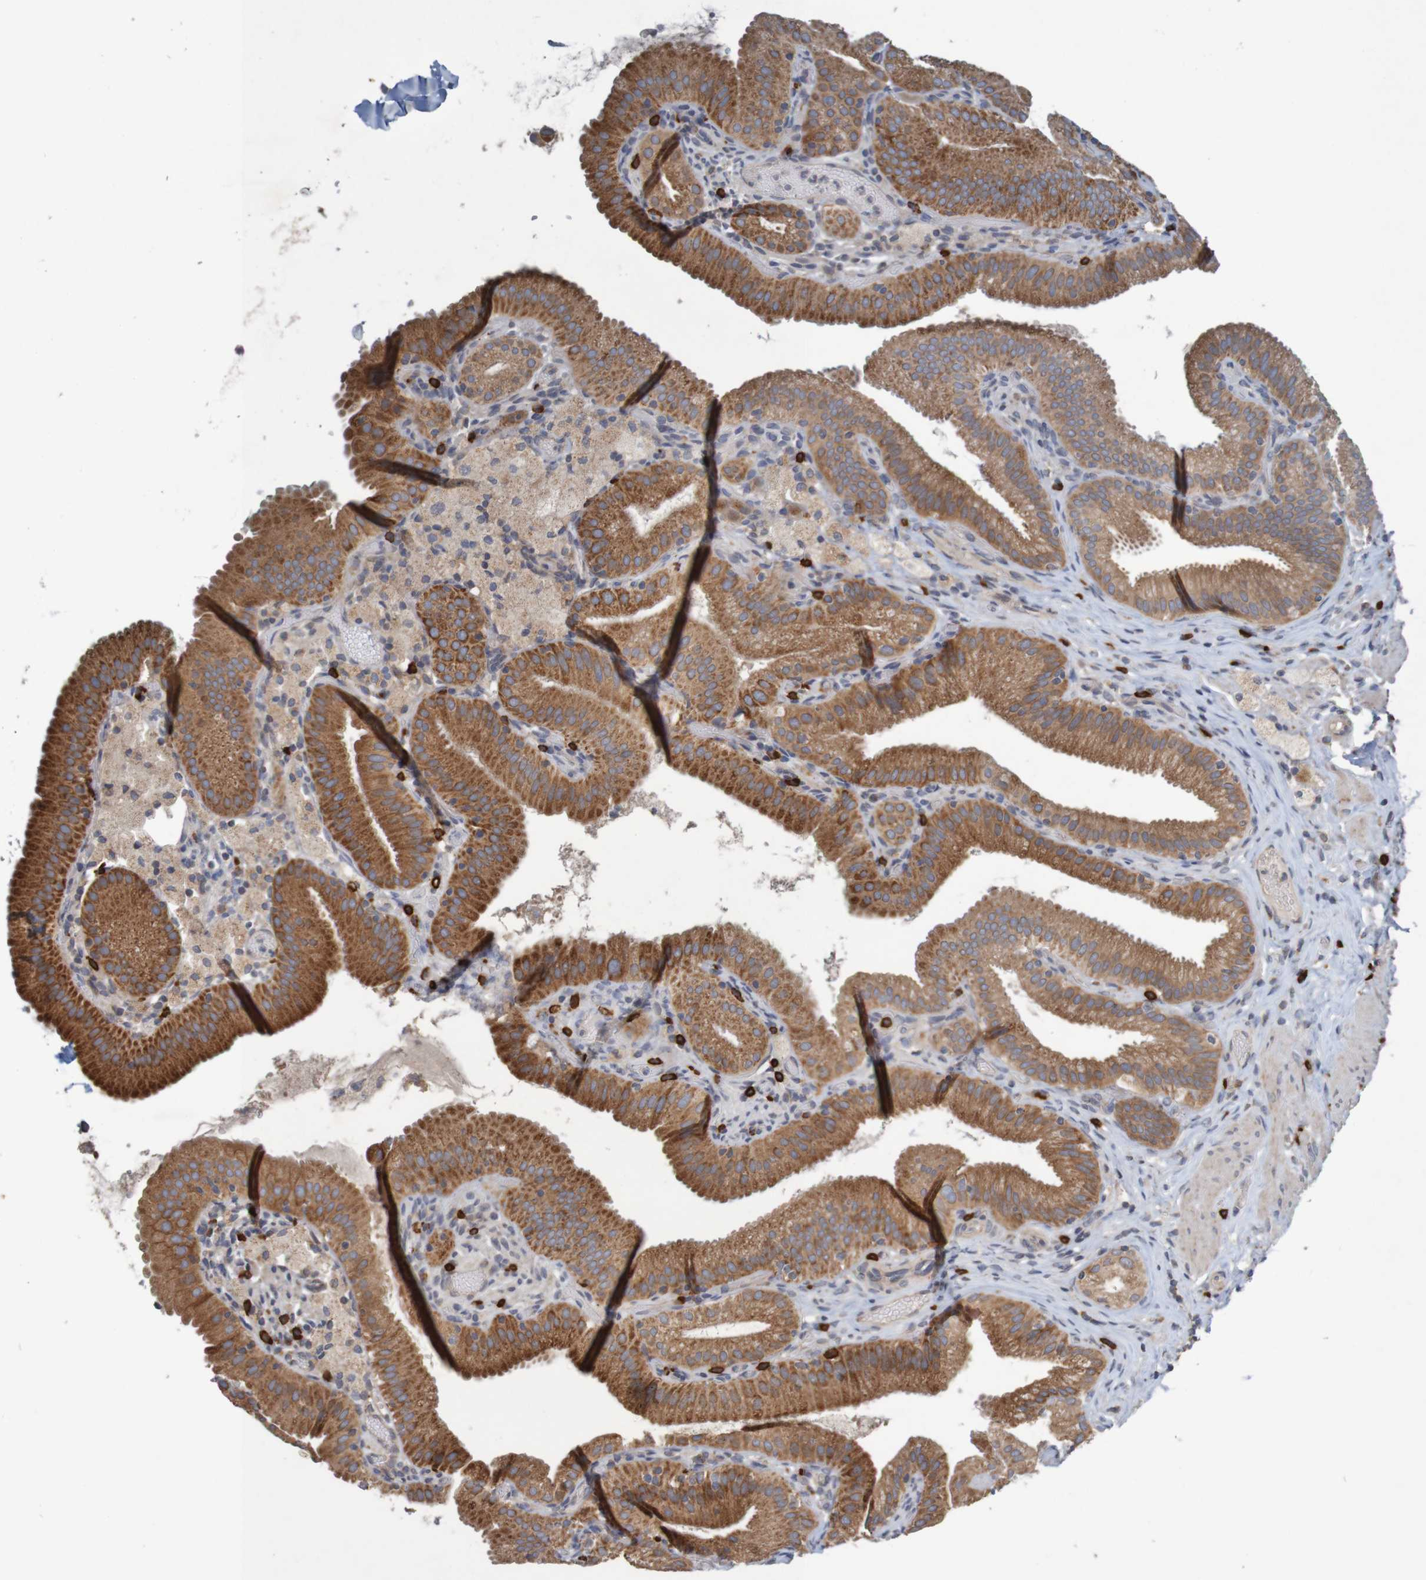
{"staining": {"intensity": "moderate", "quantity": ">75%", "location": "cytoplasmic/membranous"}, "tissue": "gallbladder", "cell_type": "Glandular cells", "image_type": "normal", "snomed": [{"axis": "morphology", "description": "Normal tissue, NOS"}, {"axis": "topography", "description": "Gallbladder"}], "caption": "Approximately >75% of glandular cells in benign human gallbladder reveal moderate cytoplasmic/membranous protein expression as visualized by brown immunohistochemical staining.", "gene": "B3GAT2", "patient": {"sex": "male", "age": 54}}